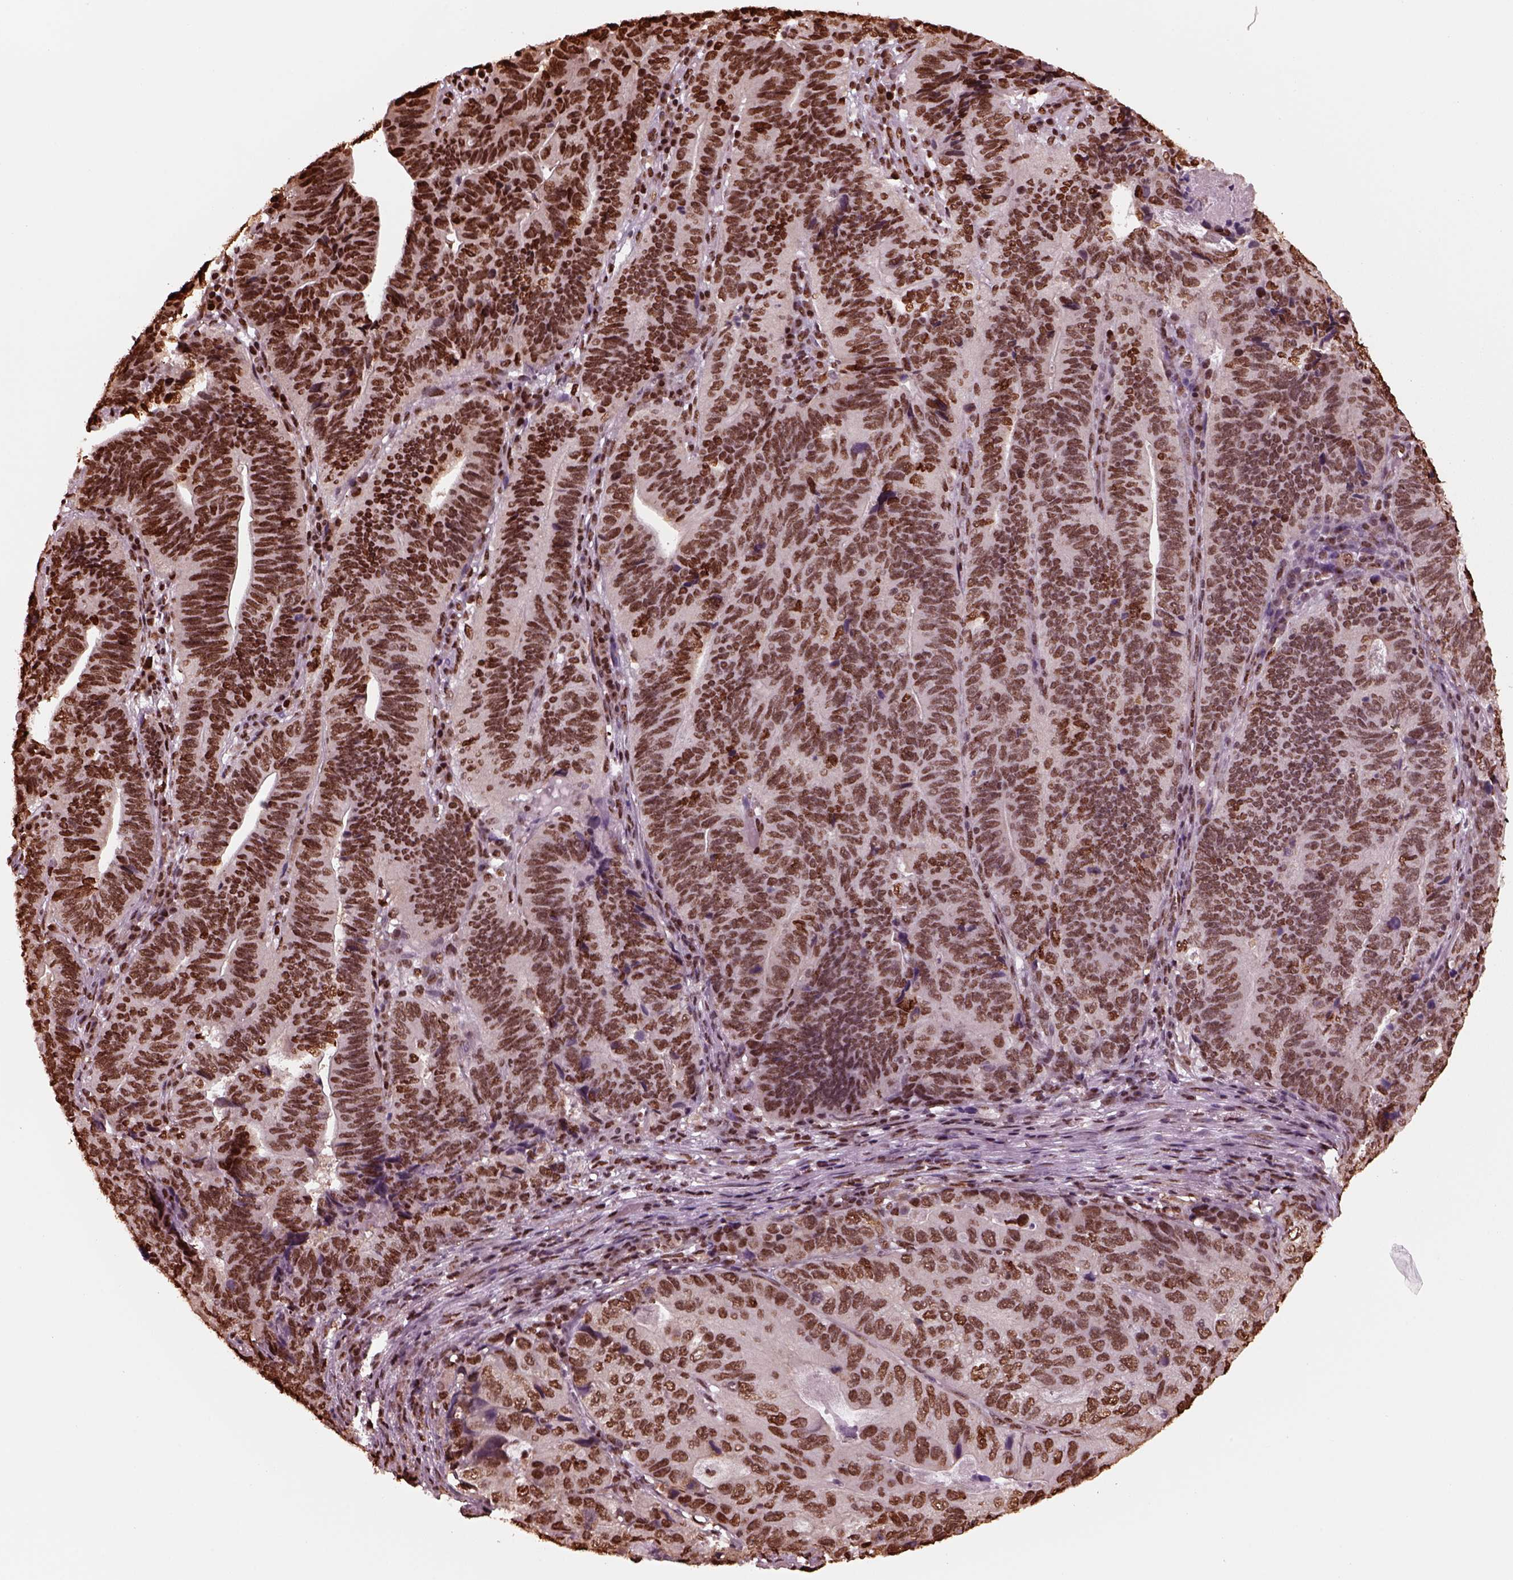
{"staining": {"intensity": "strong", "quantity": "25%-75%", "location": "nuclear"}, "tissue": "stomach cancer", "cell_type": "Tumor cells", "image_type": "cancer", "snomed": [{"axis": "morphology", "description": "Adenocarcinoma, NOS"}, {"axis": "topography", "description": "Stomach, upper"}], "caption": "Human adenocarcinoma (stomach) stained with a protein marker demonstrates strong staining in tumor cells.", "gene": "NSD1", "patient": {"sex": "female", "age": 67}}